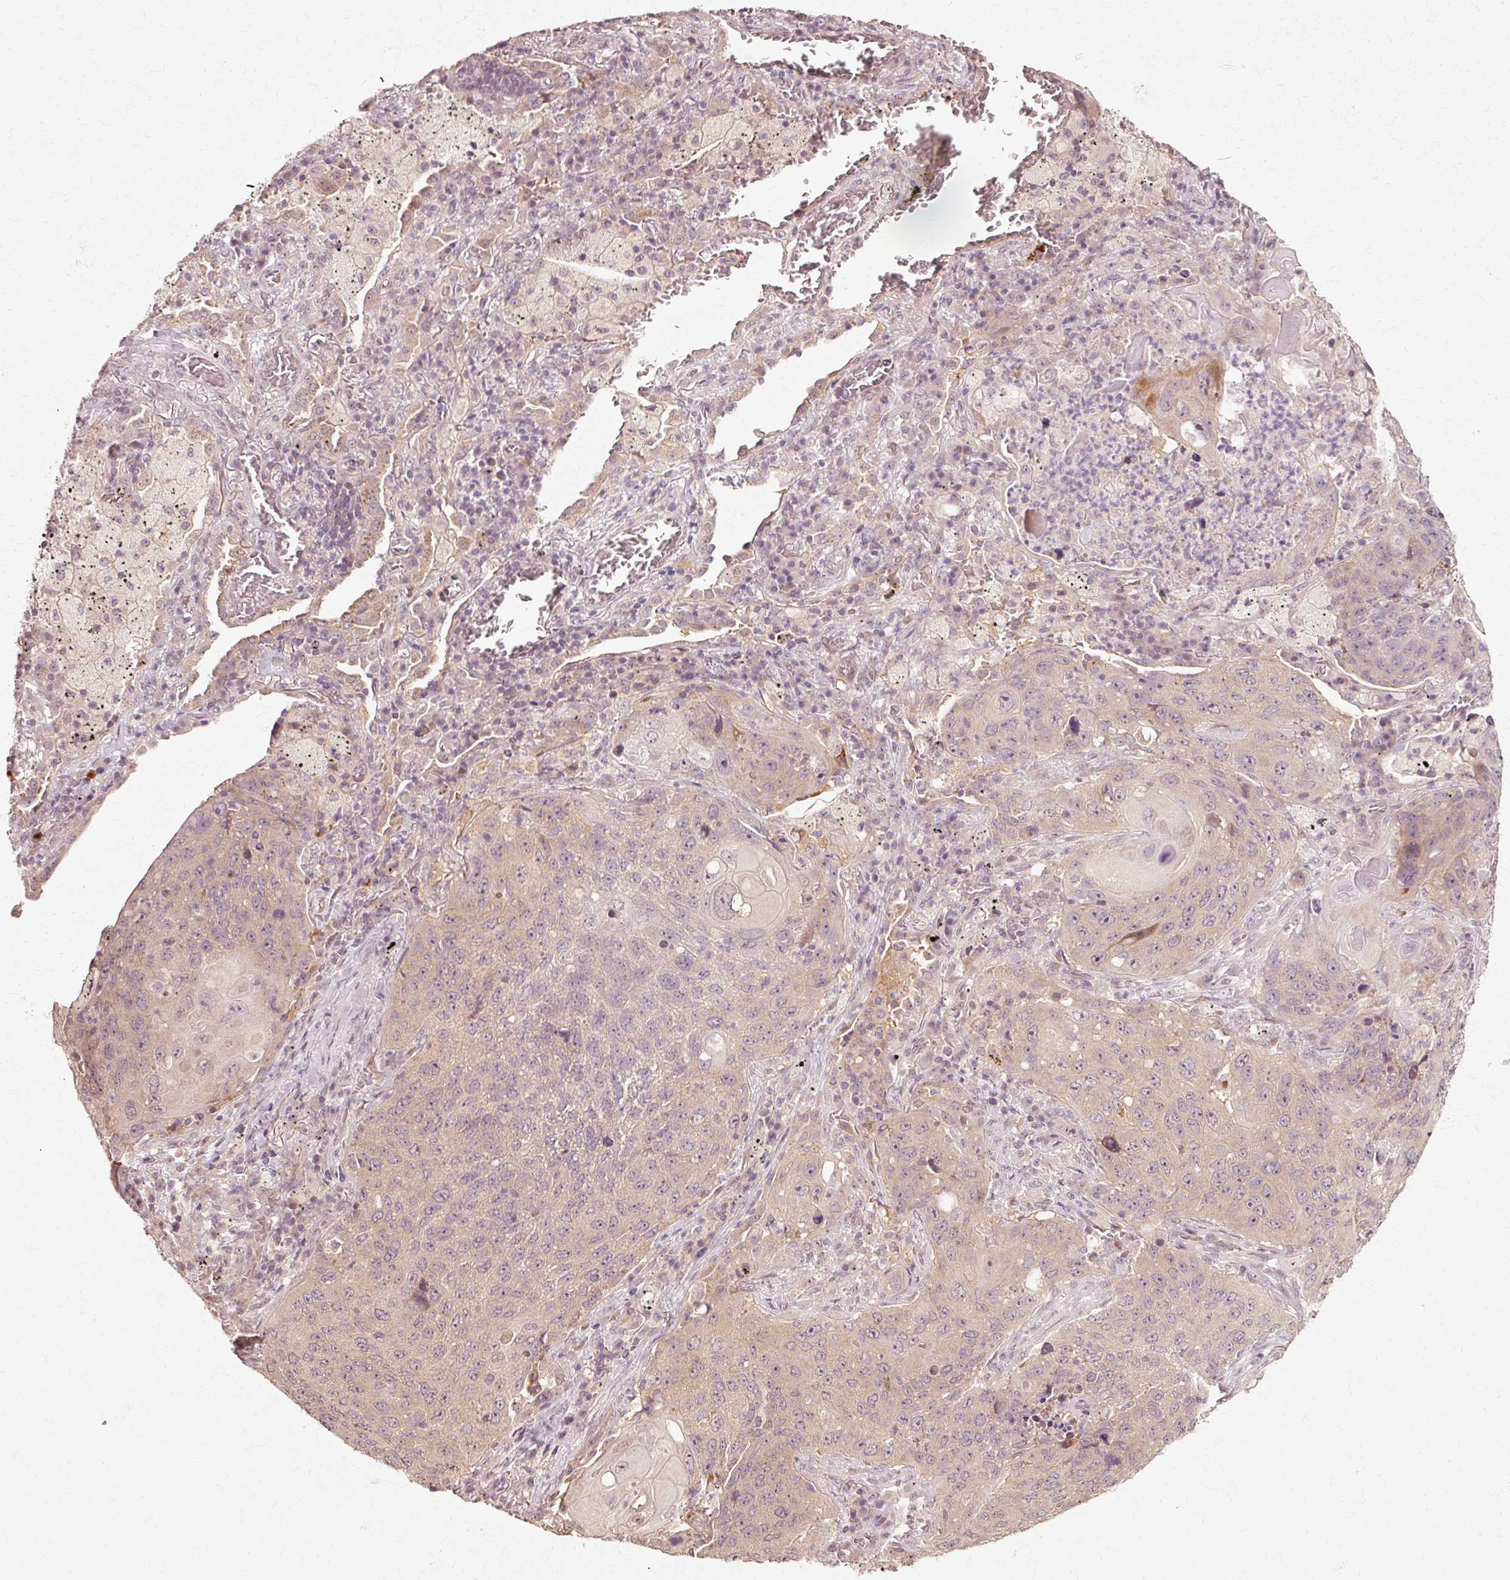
{"staining": {"intensity": "weak", "quantity": ">75%", "location": "cytoplasmic/membranous"}, "tissue": "lung cancer", "cell_type": "Tumor cells", "image_type": "cancer", "snomed": [{"axis": "morphology", "description": "Squamous cell carcinoma, NOS"}, {"axis": "topography", "description": "Lung"}], "caption": "Immunohistochemistry (IHC) staining of squamous cell carcinoma (lung), which demonstrates low levels of weak cytoplasmic/membranous expression in approximately >75% of tumor cells indicating weak cytoplasmic/membranous protein positivity. The staining was performed using DAB (3,3'-diaminobenzidine) (brown) for protein detection and nuclei were counterstained in hematoxylin (blue).", "gene": "RGPD5", "patient": {"sex": "female", "age": 63}}